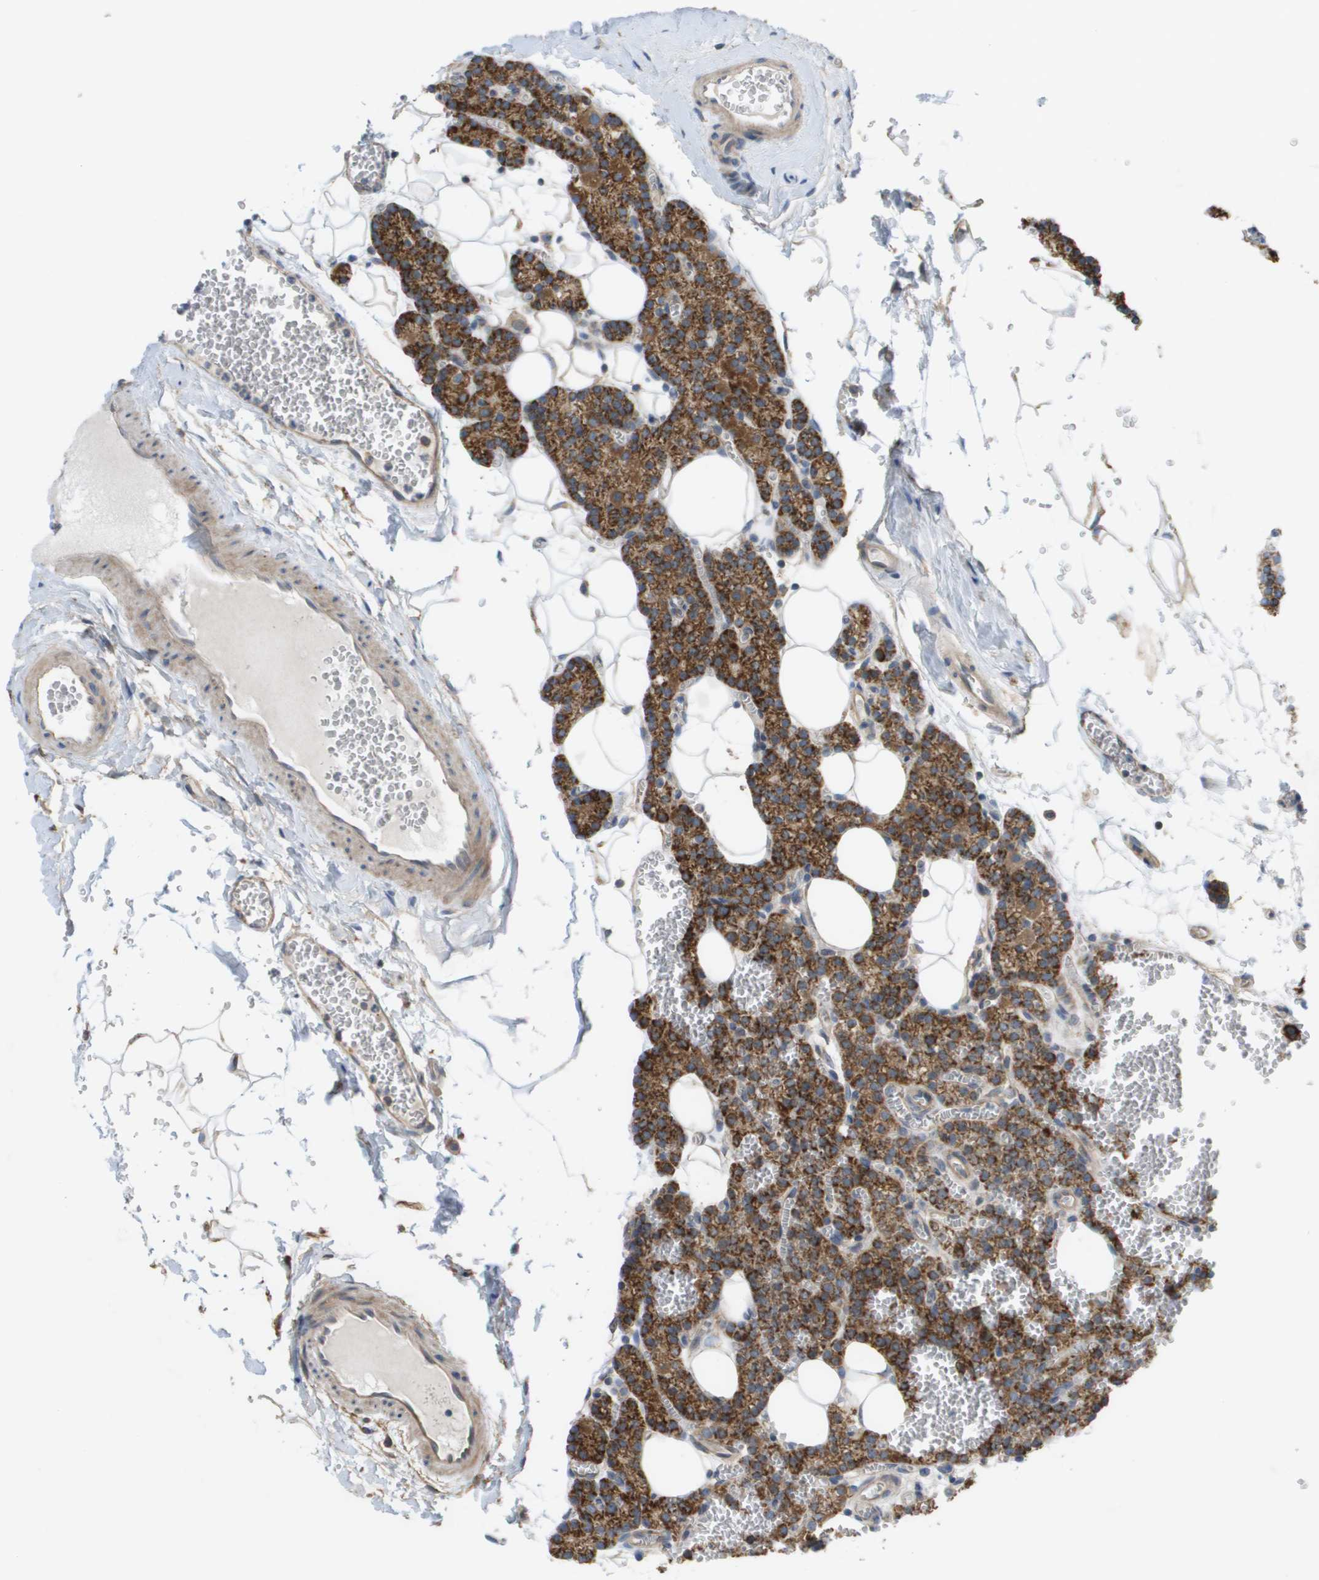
{"staining": {"intensity": "strong", "quantity": ">75%", "location": "cytoplasmic/membranous"}, "tissue": "parathyroid gland", "cell_type": "Glandular cells", "image_type": "normal", "snomed": [{"axis": "morphology", "description": "Normal tissue, NOS"}, {"axis": "morphology", "description": "Adenoma, NOS"}, {"axis": "topography", "description": "Parathyroid gland"}], "caption": "Glandular cells show high levels of strong cytoplasmic/membranous staining in about >75% of cells in normal parathyroid gland. The protein of interest is stained brown, and the nuclei are stained in blue (DAB (3,3'-diaminobenzidine) IHC with brightfield microscopy, high magnification).", "gene": "MTARC2", "patient": {"sex": "female", "age": 58}}